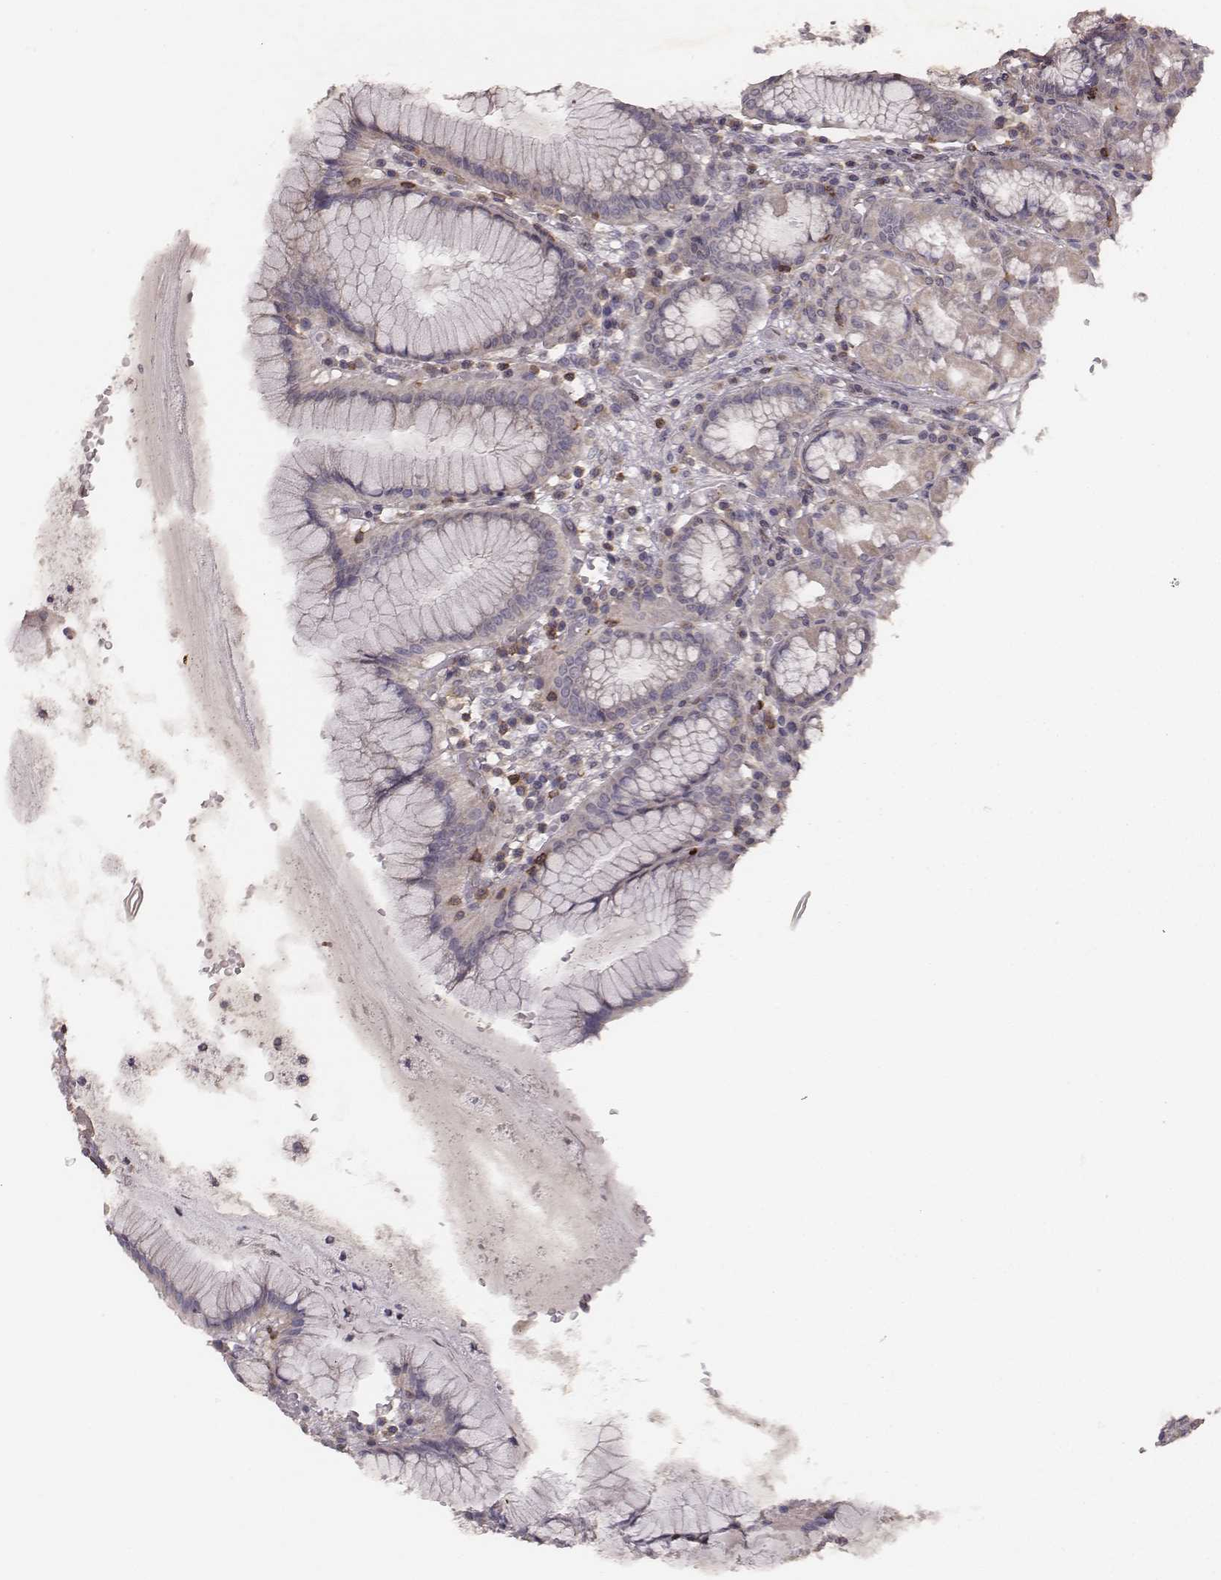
{"staining": {"intensity": "negative", "quantity": "none", "location": "none"}, "tissue": "stomach", "cell_type": "Glandular cells", "image_type": "normal", "snomed": [{"axis": "morphology", "description": "Normal tissue, NOS"}, {"axis": "topography", "description": "Stomach"}], "caption": "This is an immunohistochemistry histopathology image of normal human stomach. There is no positivity in glandular cells.", "gene": "PILRA", "patient": {"sex": "male", "age": 55}}